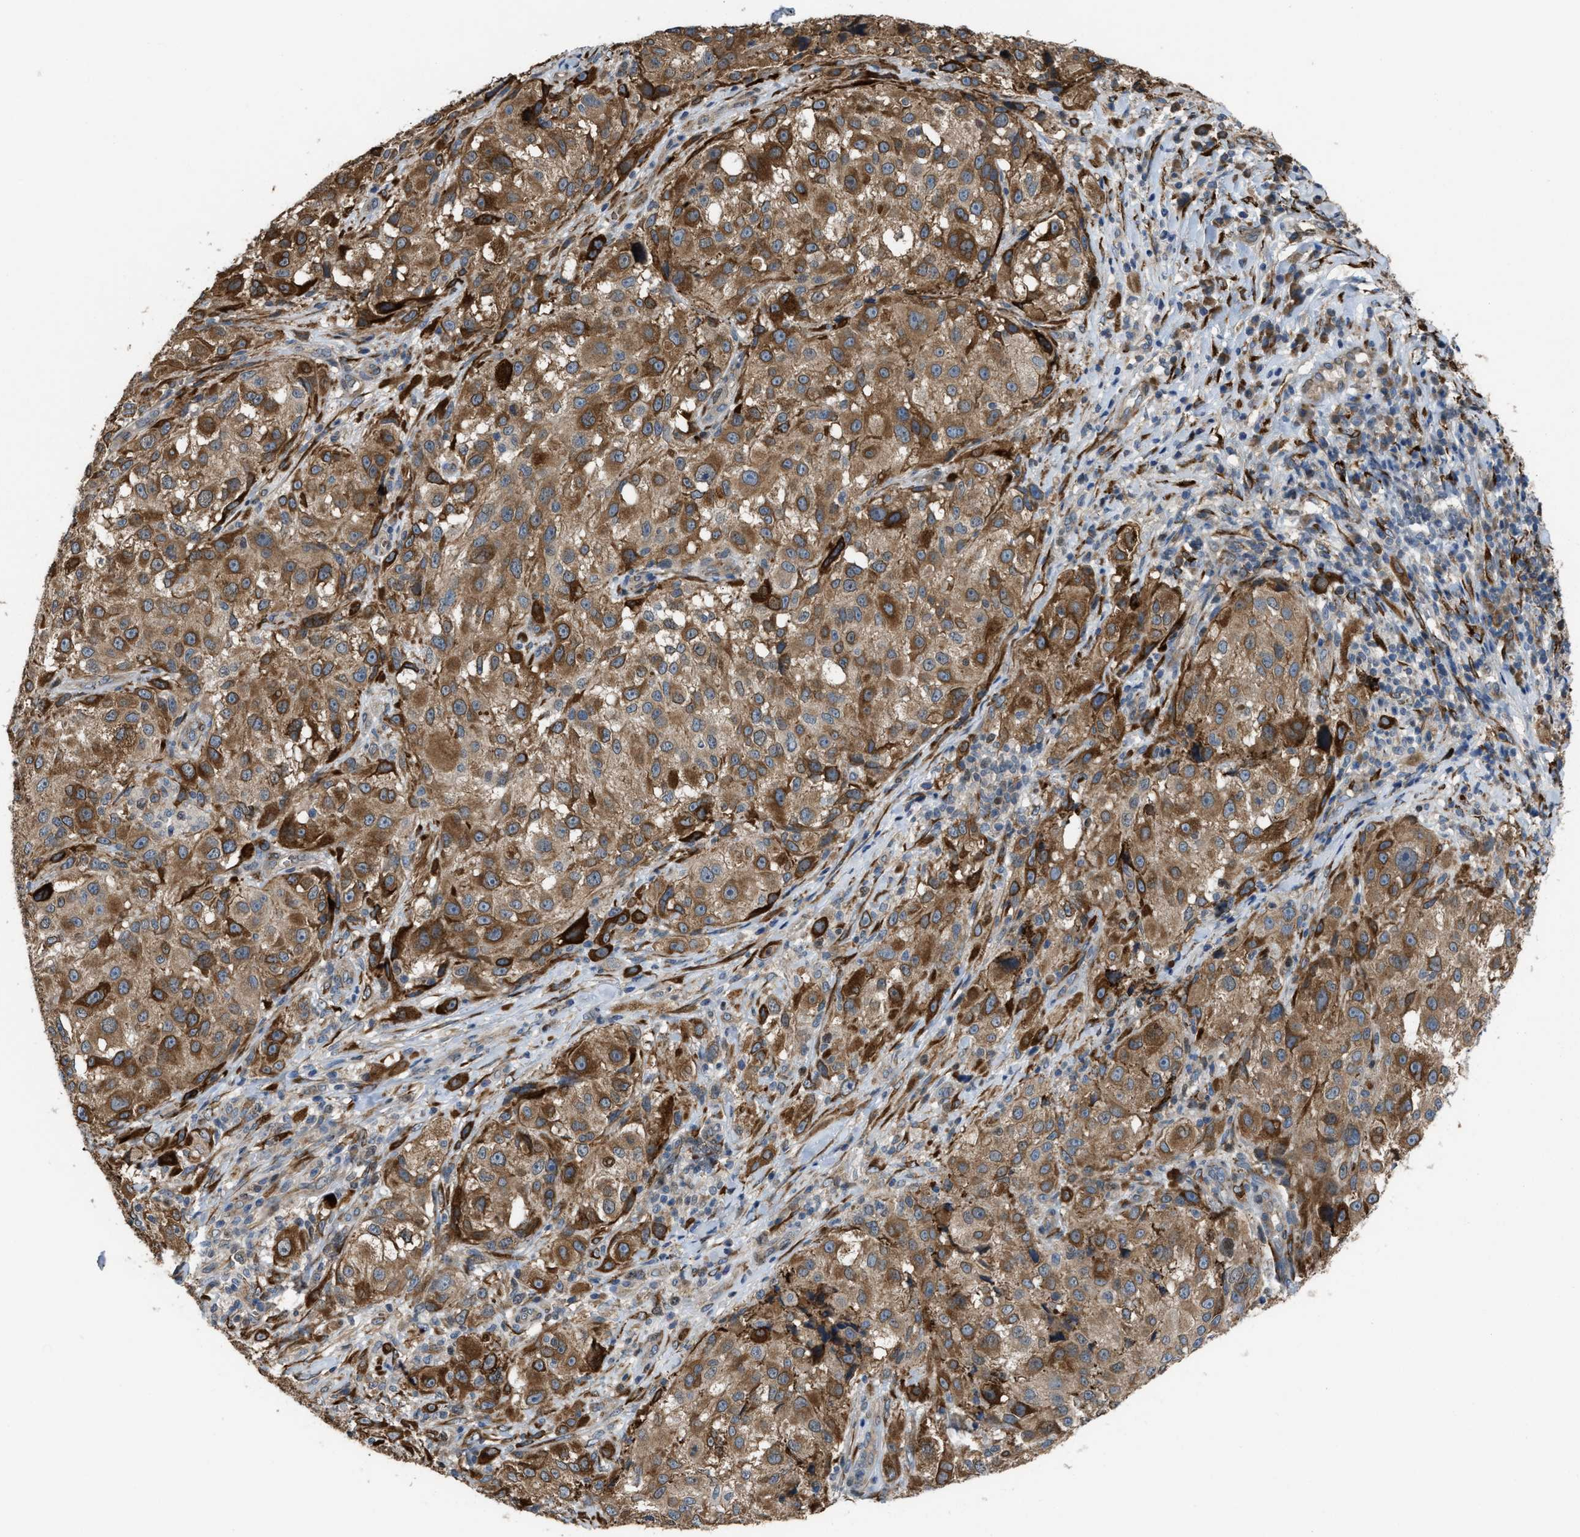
{"staining": {"intensity": "moderate", "quantity": ">75%", "location": "cytoplasmic/membranous"}, "tissue": "melanoma", "cell_type": "Tumor cells", "image_type": "cancer", "snomed": [{"axis": "morphology", "description": "Necrosis, NOS"}, {"axis": "morphology", "description": "Malignant melanoma, NOS"}, {"axis": "topography", "description": "Skin"}], "caption": "Immunohistochemistry (IHC) of melanoma exhibits medium levels of moderate cytoplasmic/membranous expression in approximately >75% of tumor cells.", "gene": "SELENOM", "patient": {"sex": "female", "age": 87}}